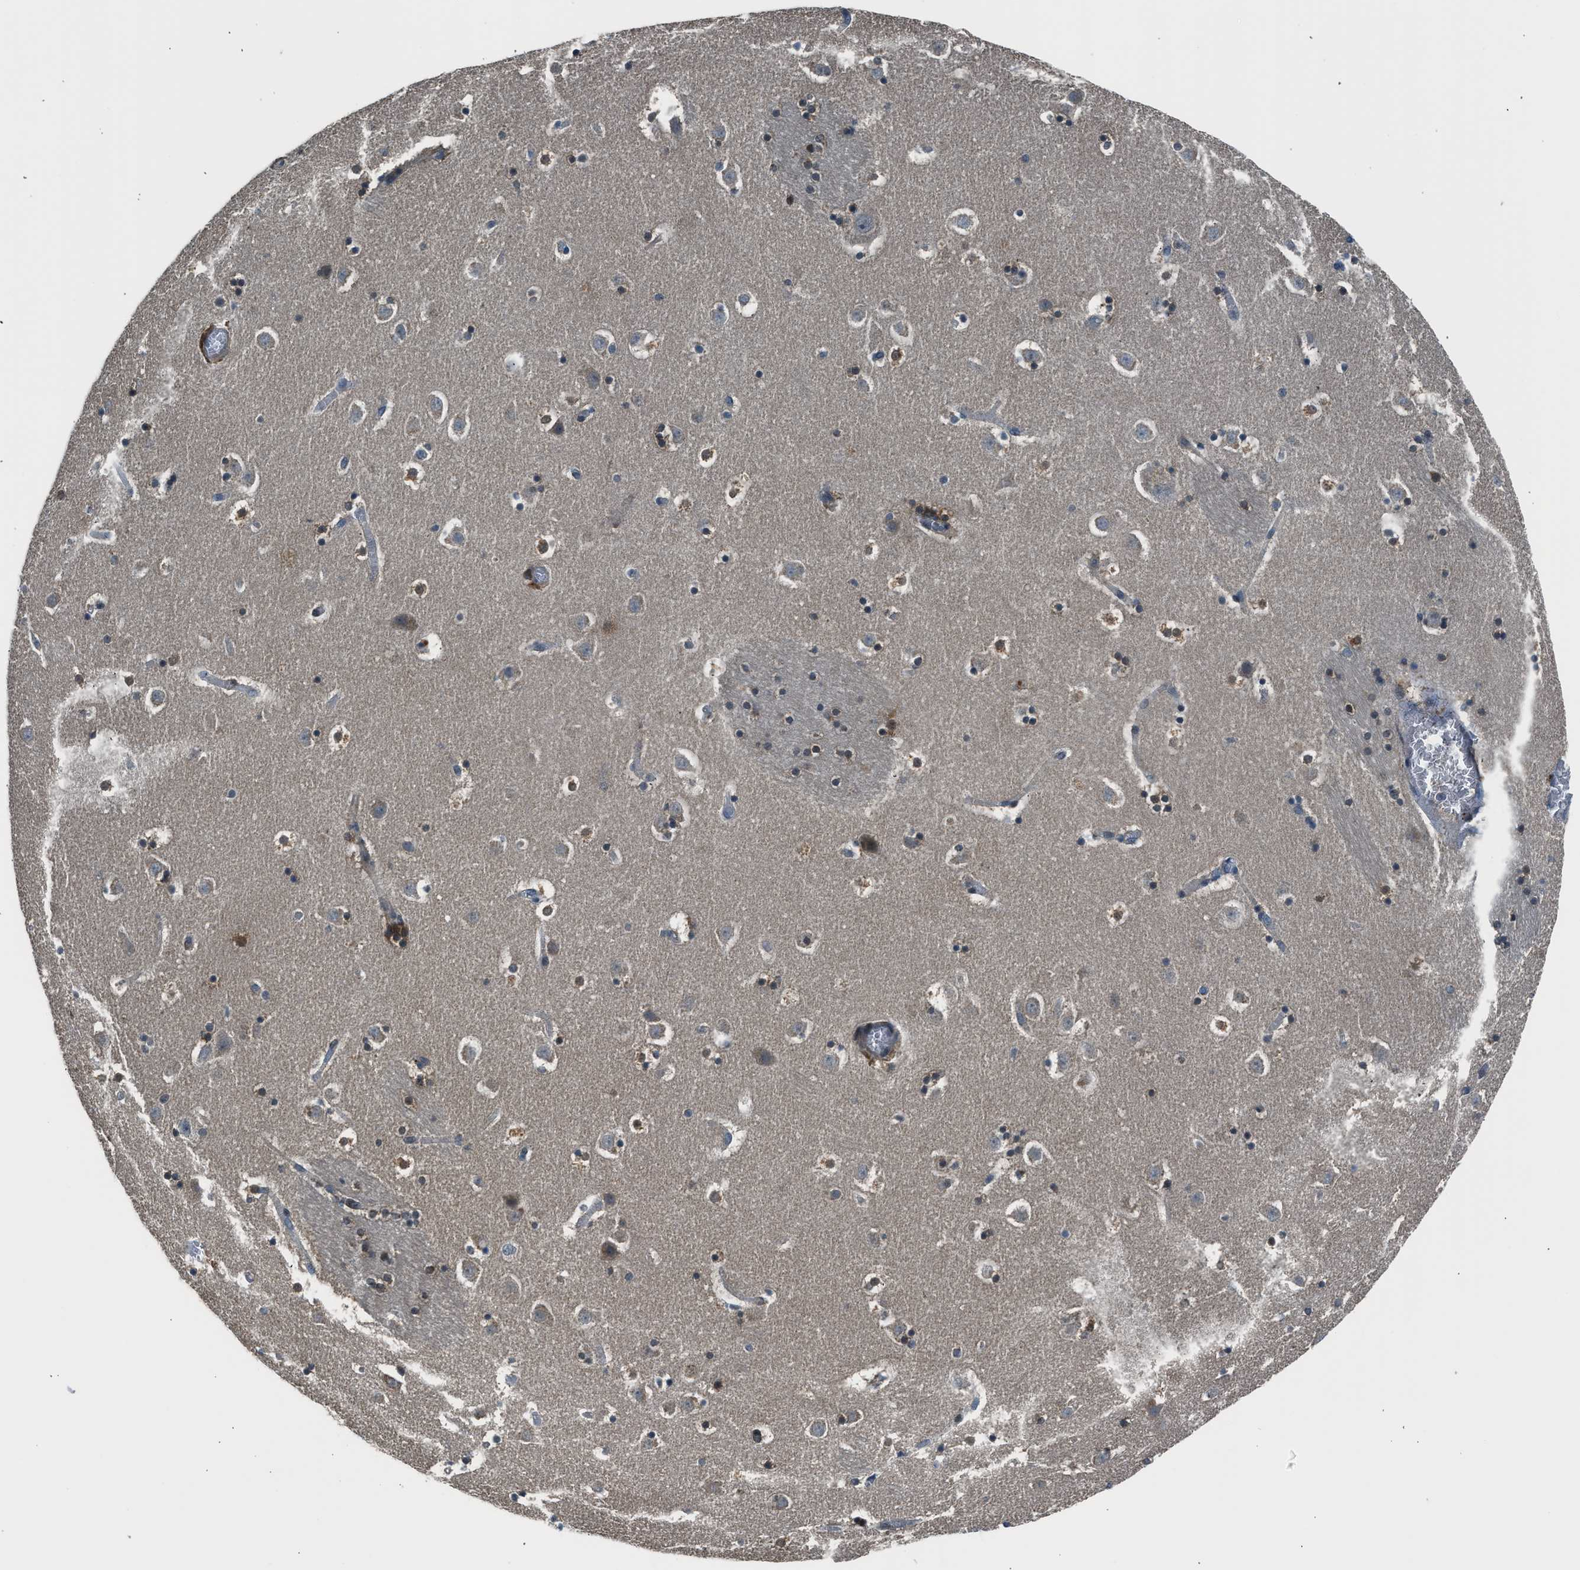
{"staining": {"intensity": "moderate", "quantity": "<25%", "location": "cytoplasmic/membranous,nuclear"}, "tissue": "caudate", "cell_type": "Glial cells", "image_type": "normal", "snomed": [{"axis": "morphology", "description": "Normal tissue, NOS"}, {"axis": "topography", "description": "Lateral ventricle wall"}], "caption": "A photomicrograph showing moderate cytoplasmic/membranous,nuclear staining in approximately <25% of glial cells in unremarkable caudate, as visualized by brown immunohistochemical staining.", "gene": "LMLN", "patient": {"sex": "male", "age": 45}}